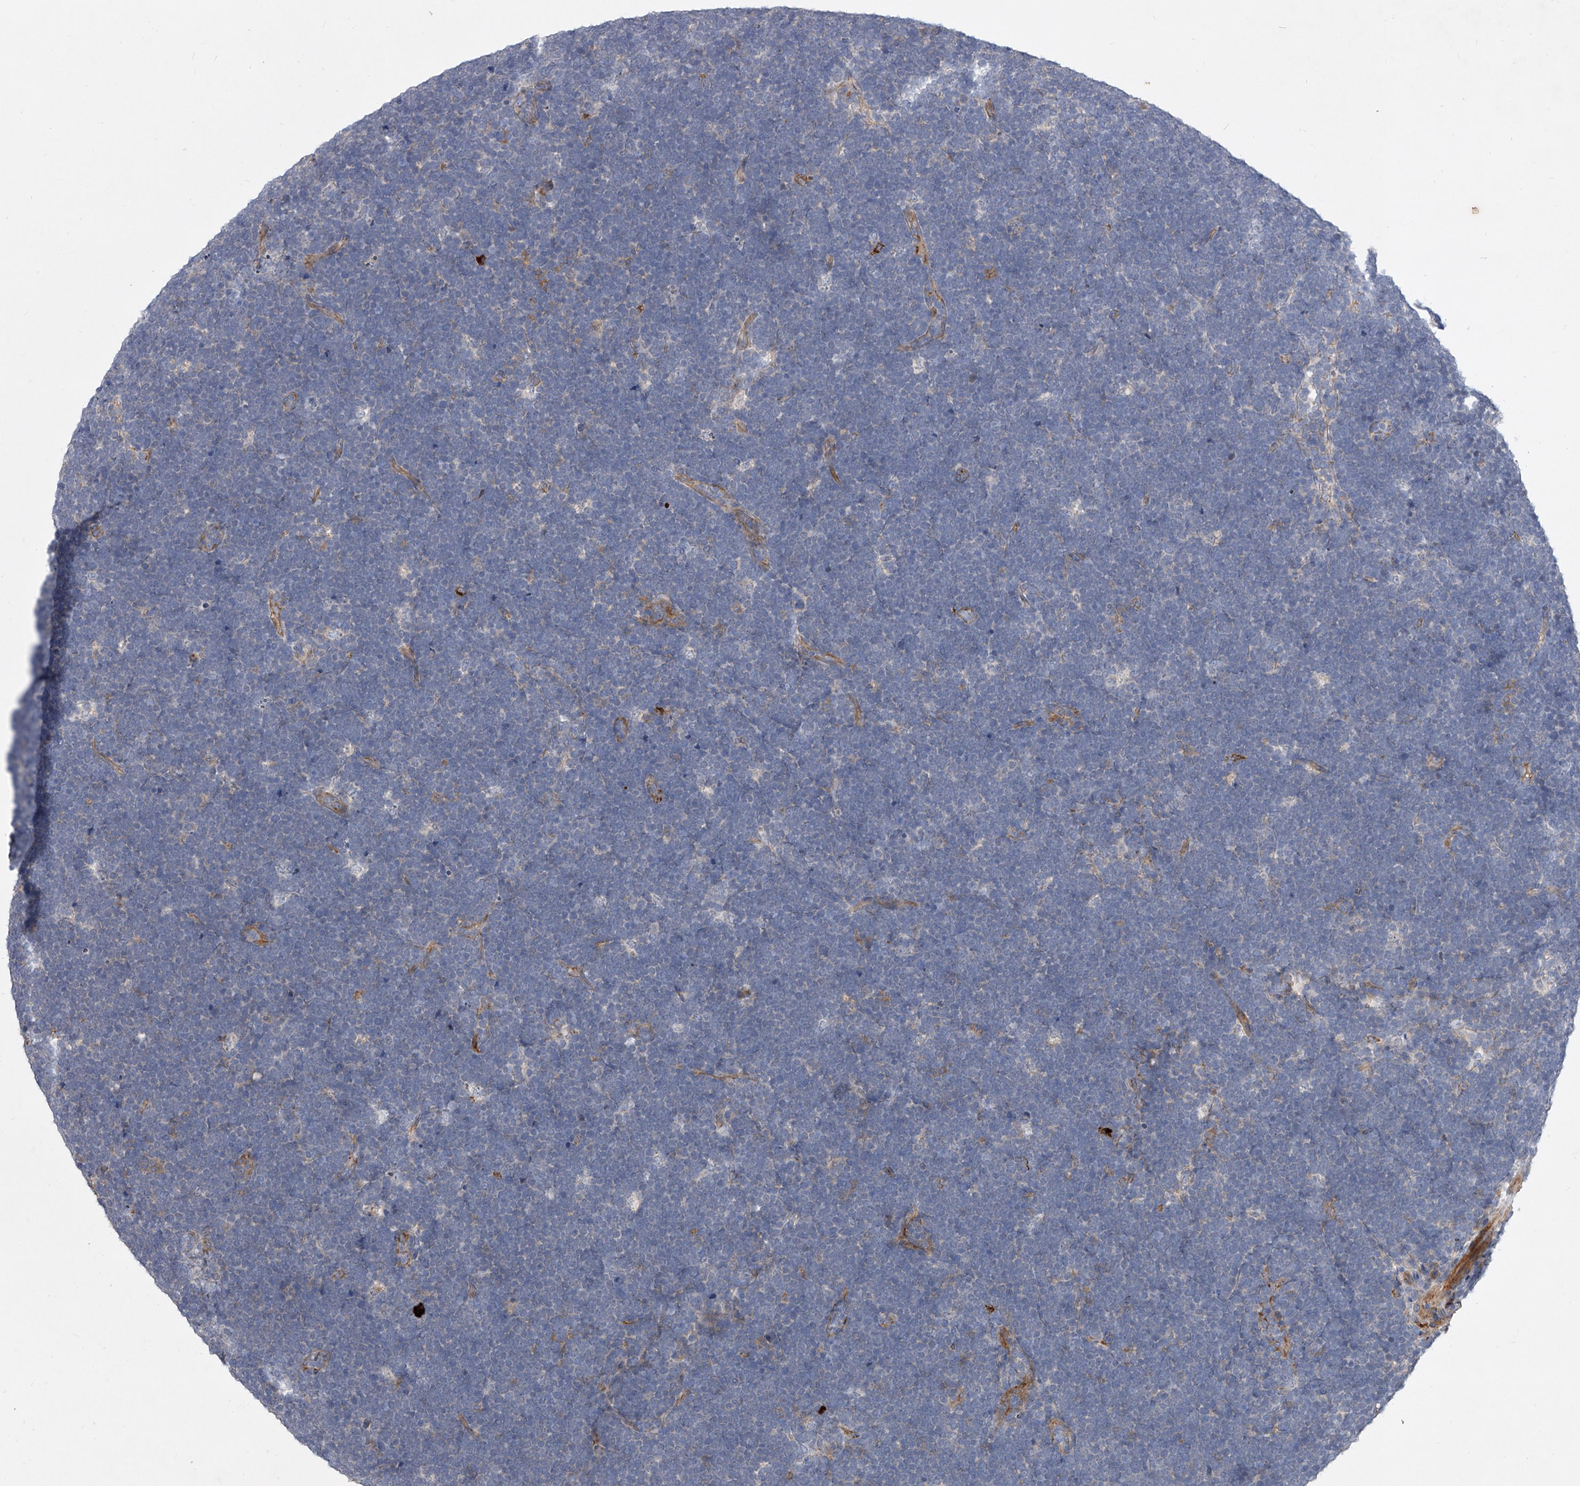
{"staining": {"intensity": "negative", "quantity": "none", "location": "none"}, "tissue": "lymphoma", "cell_type": "Tumor cells", "image_type": "cancer", "snomed": [{"axis": "morphology", "description": "Malignant lymphoma, non-Hodgkin's type, High grade"}, {"axis": "topography", "description": "Lymph node"}], "caption": "High magnification brightfield microscopy of lymphoma stained with DAB (brown) and counterstained with hematoxylin (blue): tumor cells show no significant expression.", "gene": "MINDY4", "patient": {"sex": "male", "age": 13}}